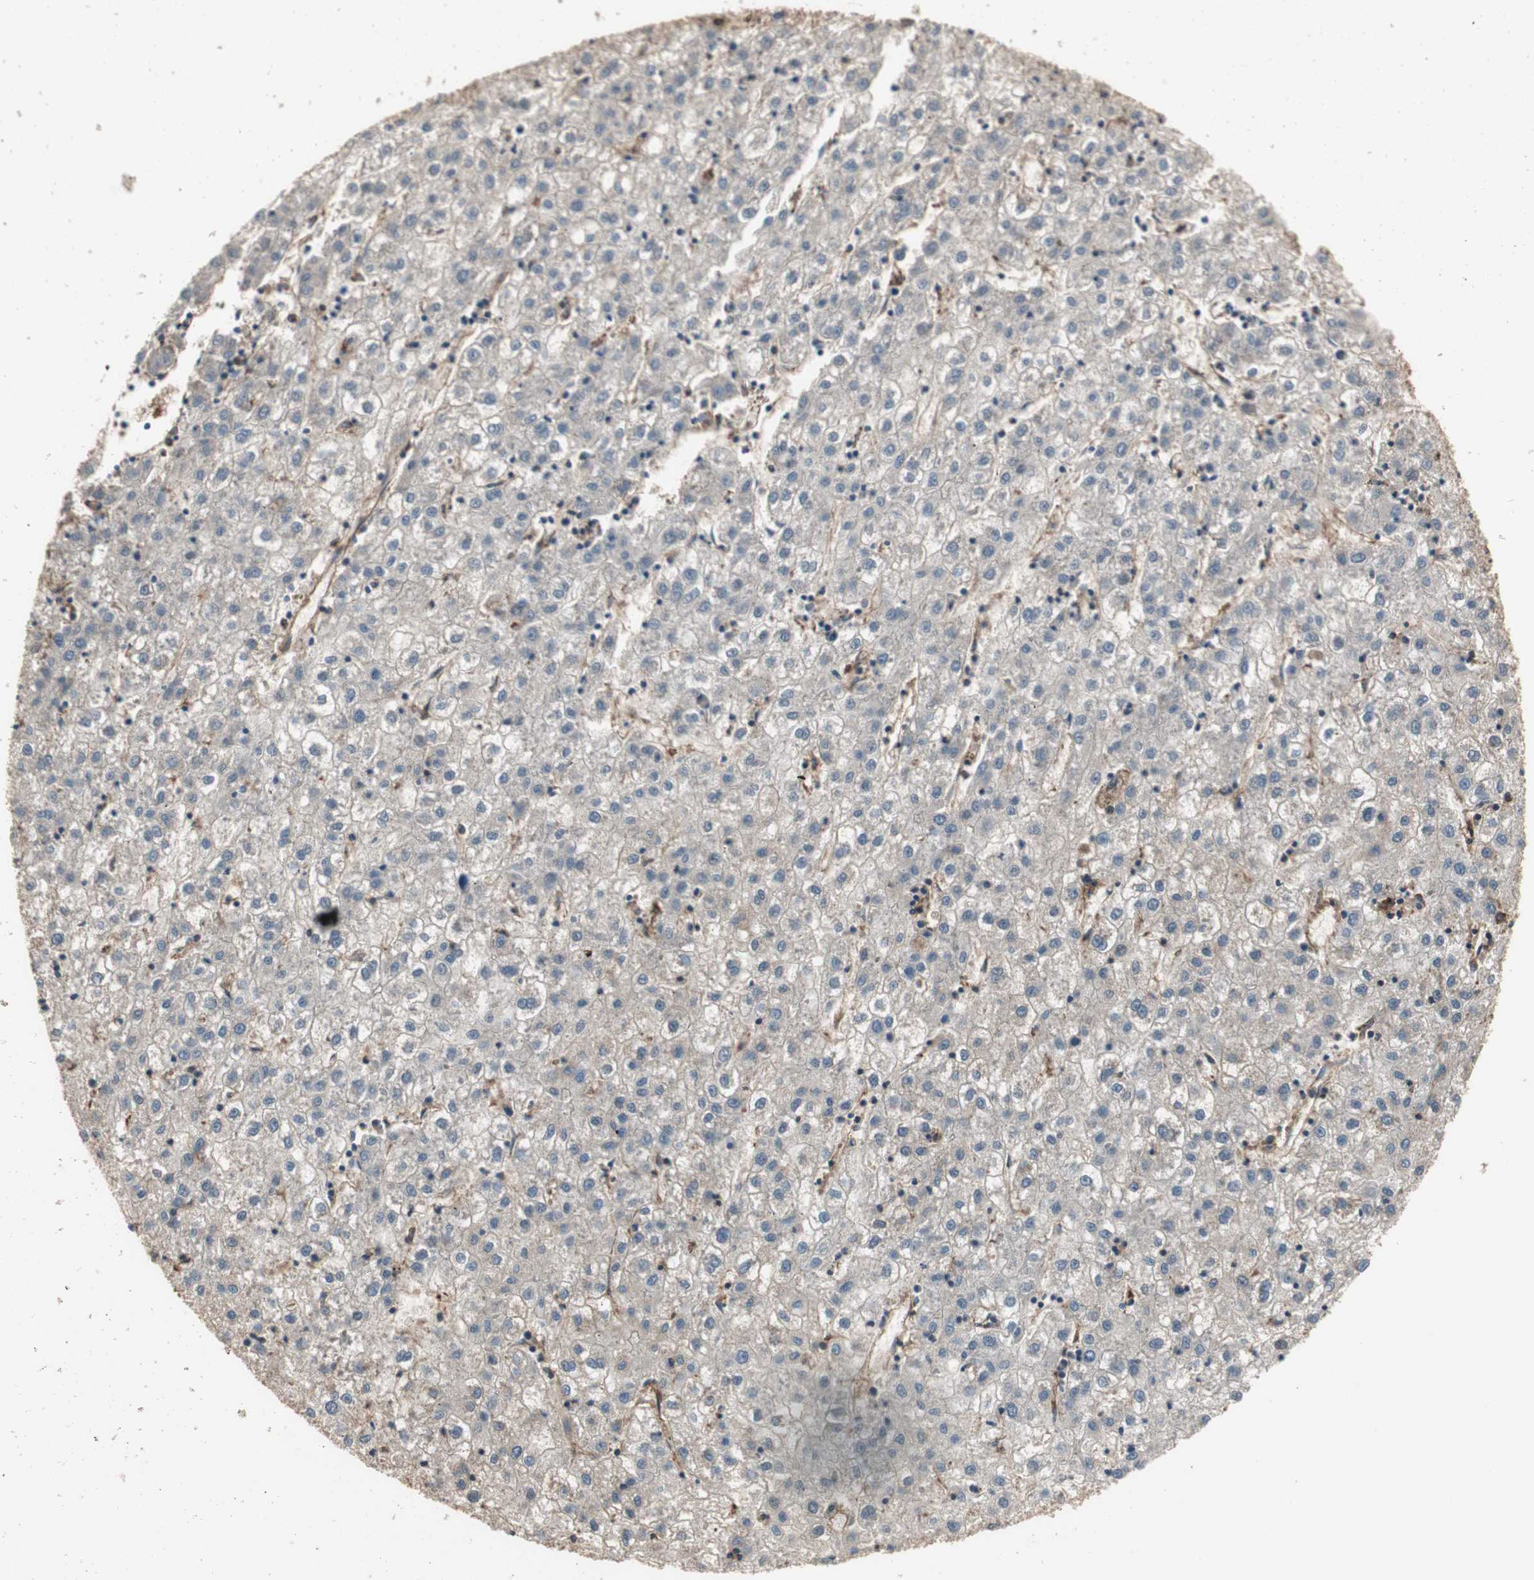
{"staining": {"intensity": "negative", "quantity": "none", "location": "none"}, "tissue": "liver cancer", "cell_type": "Tumor cells", "image_type": "cancer", "snomed": [{"axis": "morphology", "description": "Carcinoma, Hepatocellular, NOS"}, {"axis": "topography", "description": "Liver"}], "caption": "The IHC image has no significant staining in tumor cells of liver cancer tissue.", "gene": "IL1RL1", "patient": {"sex": "male", "age": 72}}